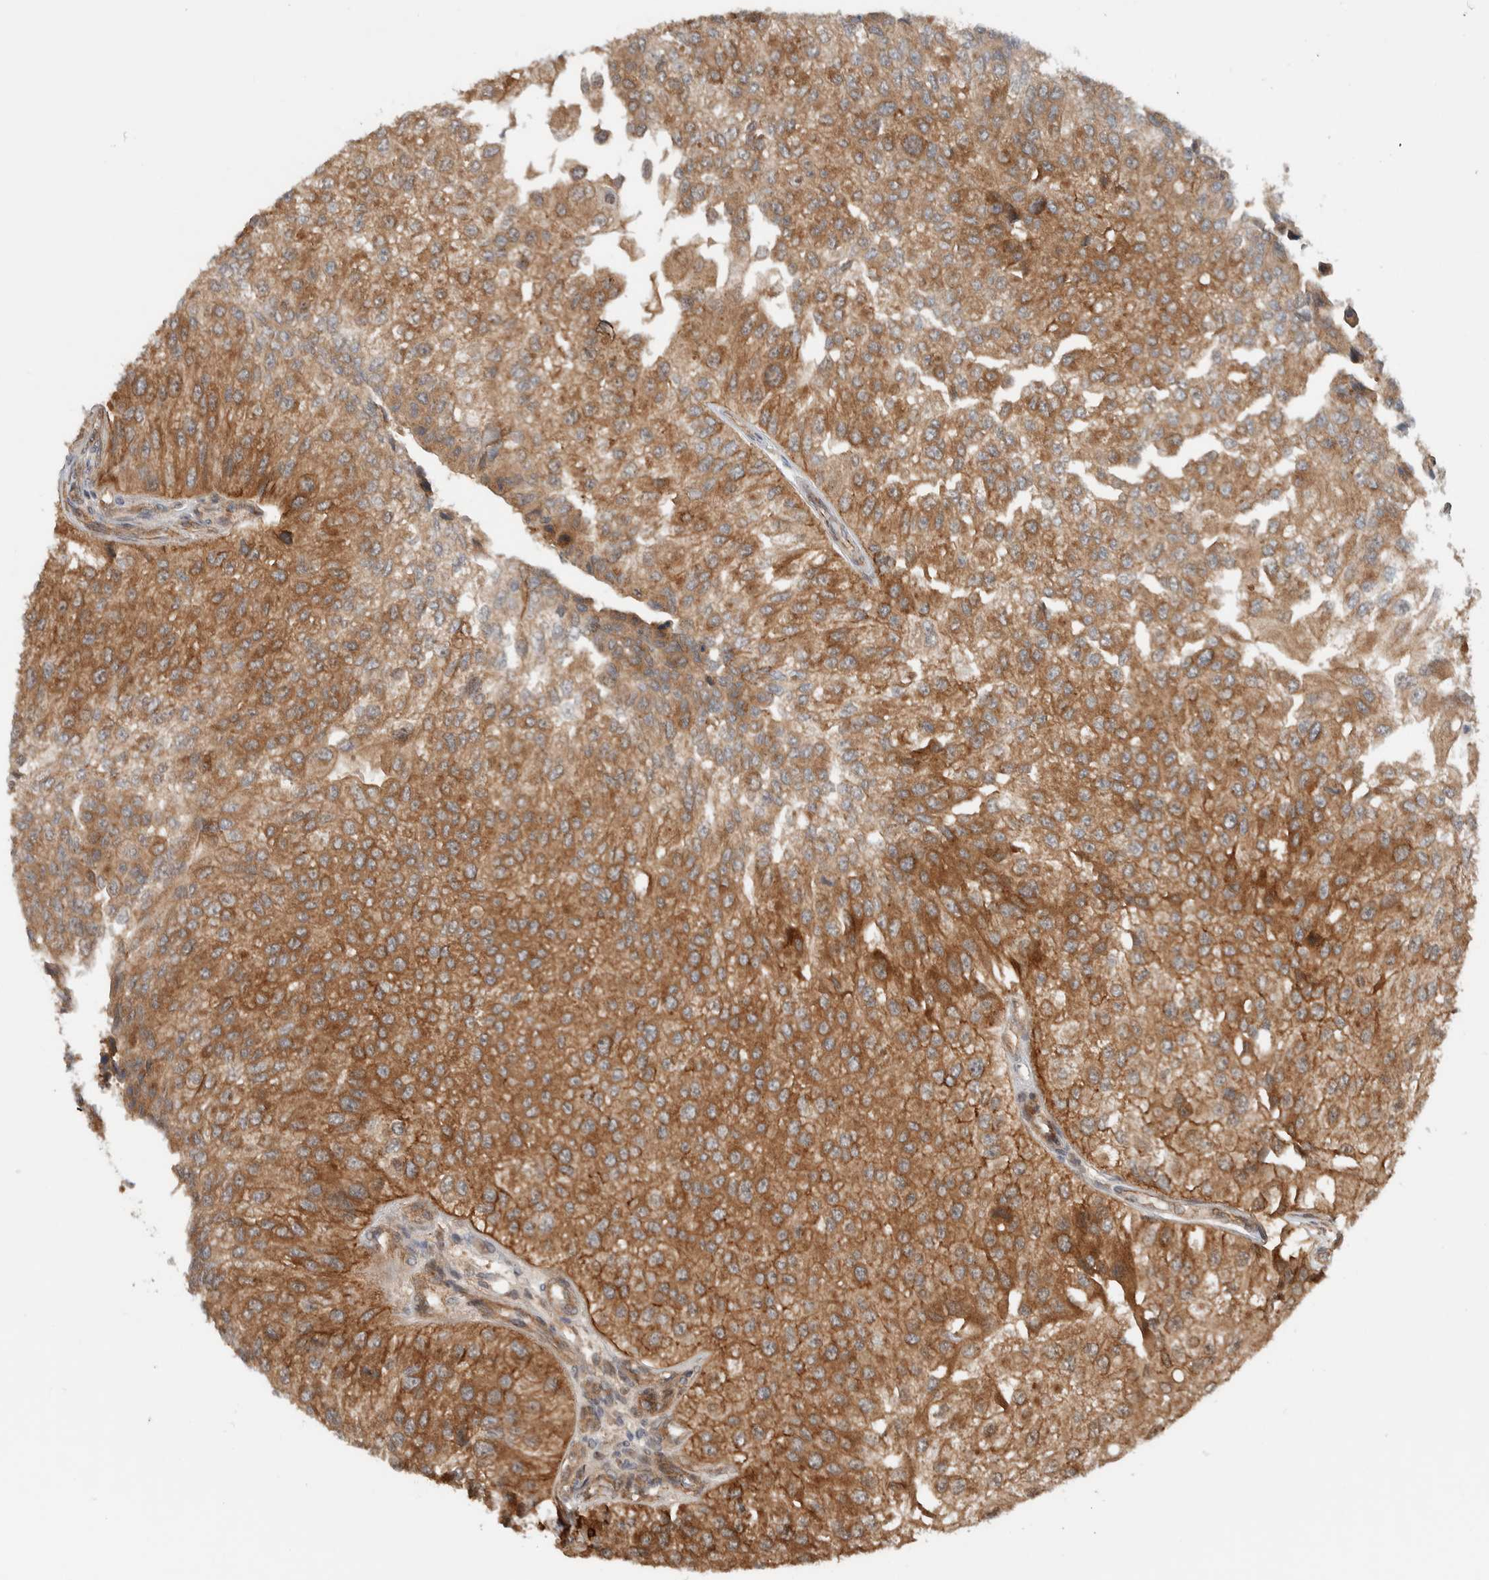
{"staining": {"intensity": "moderate", "quantity": ">75%", "location": "cytoplasmic/membranous"}, "tissue": "urothelial cancer", "cell_type": "Tumor cells", "image_type": "cancer", "snomed": [{"axis": "morphology", "description": "Urothelial carcinoma, High grade"}, {"axis": "topography", "description": "Kidney"}, {"axis": "topography", "description": "Urinary bladder"}], "caption": "Urothelial cancer stained with a protein marker shows moderate staining in tumor cells.", "gene": "KLHL6", "patient": {"sex": "male", "age": 77}}